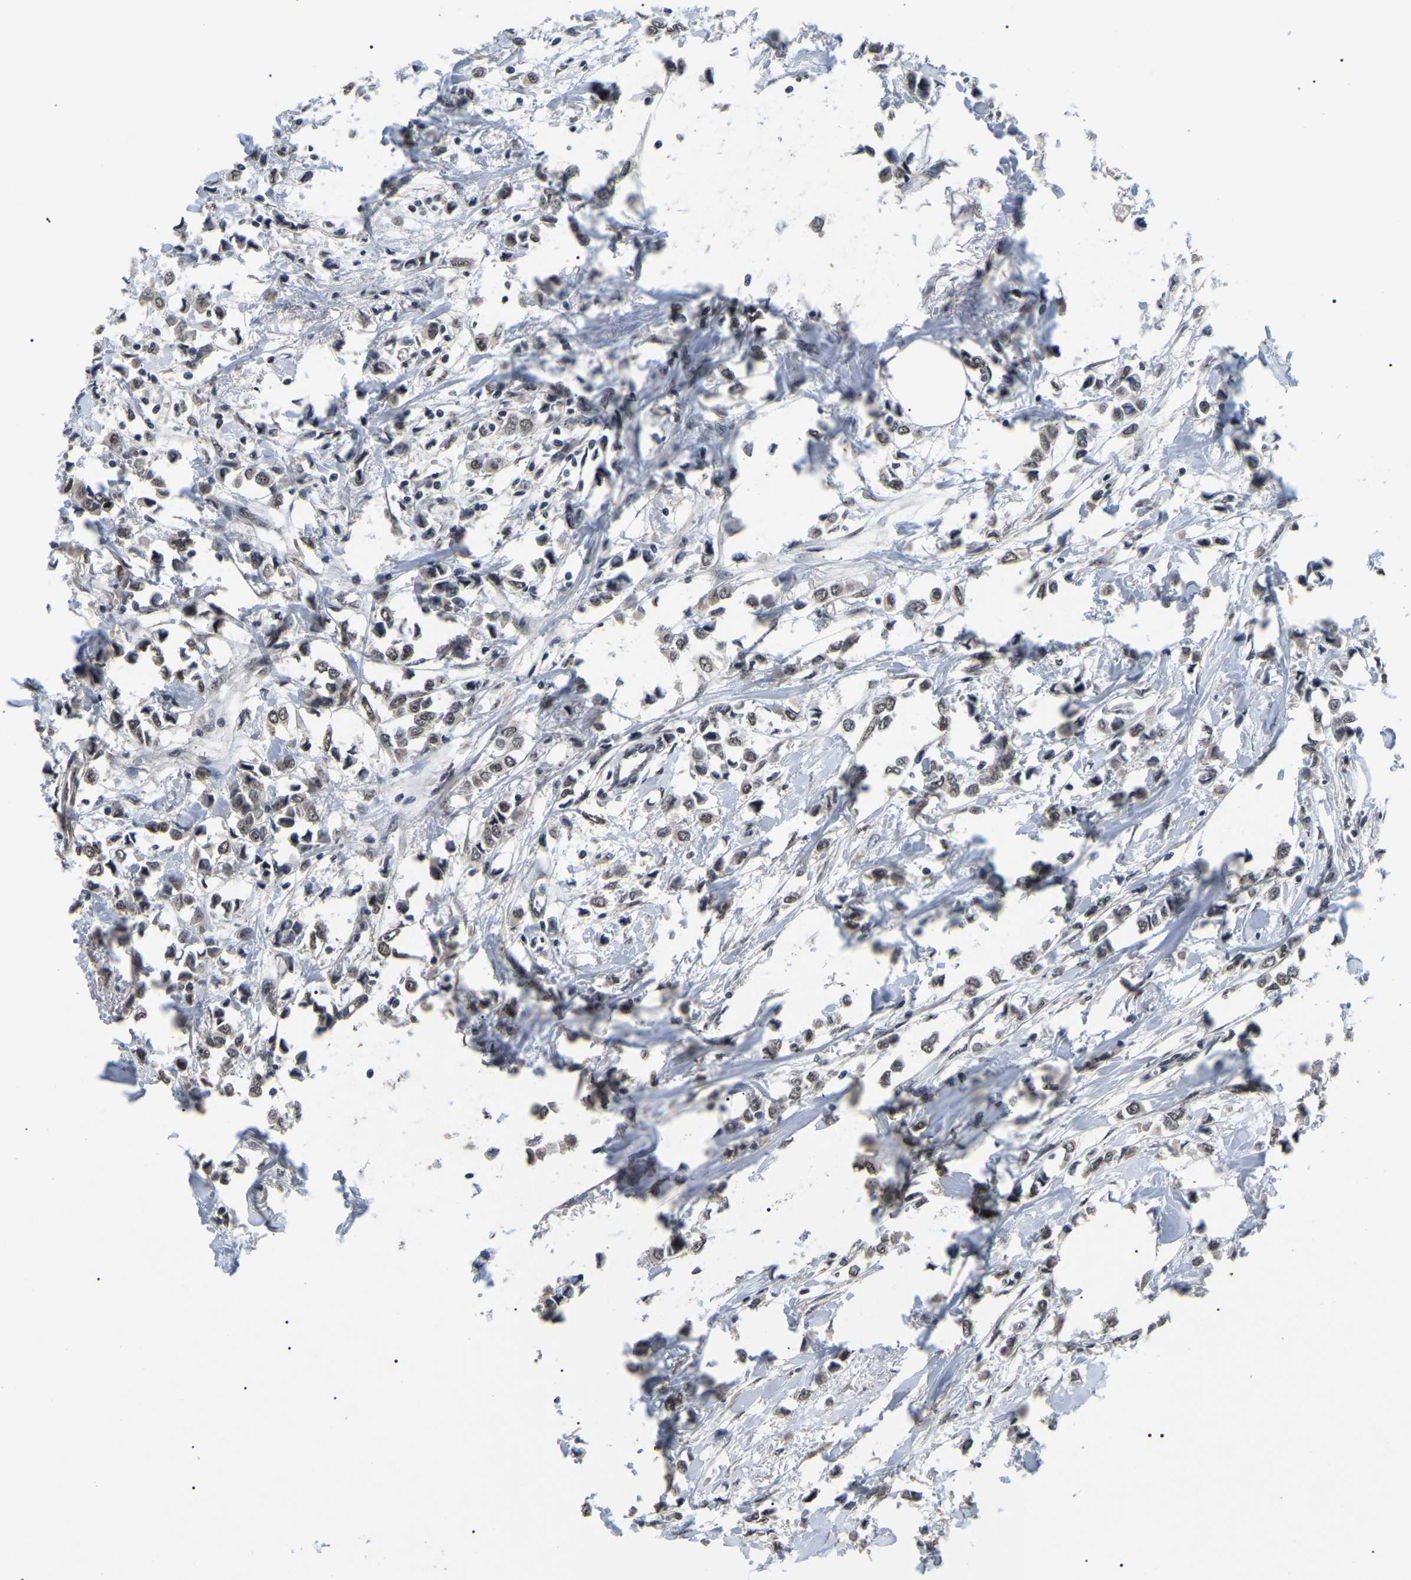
{"staining": {"intensity": "weak", "quantity": ">75%", "location": "nuclear"}, "tissue": "breast cancer", "cell_type": "Tumor cells", "image_type": "cancer", "snomed": [{"axis": "morphology", "description": "Lobular carcinoma"}, {"axis": "topography", "description": "Breast"}], "caption": "Immunohistochemical staining of breast lobular carcinoma reveals low levels of weak nuclear protein expression in about >75% of tumor cells.", "gene": "PPM1E", "patient": {"sex": "female", "age": 51}}